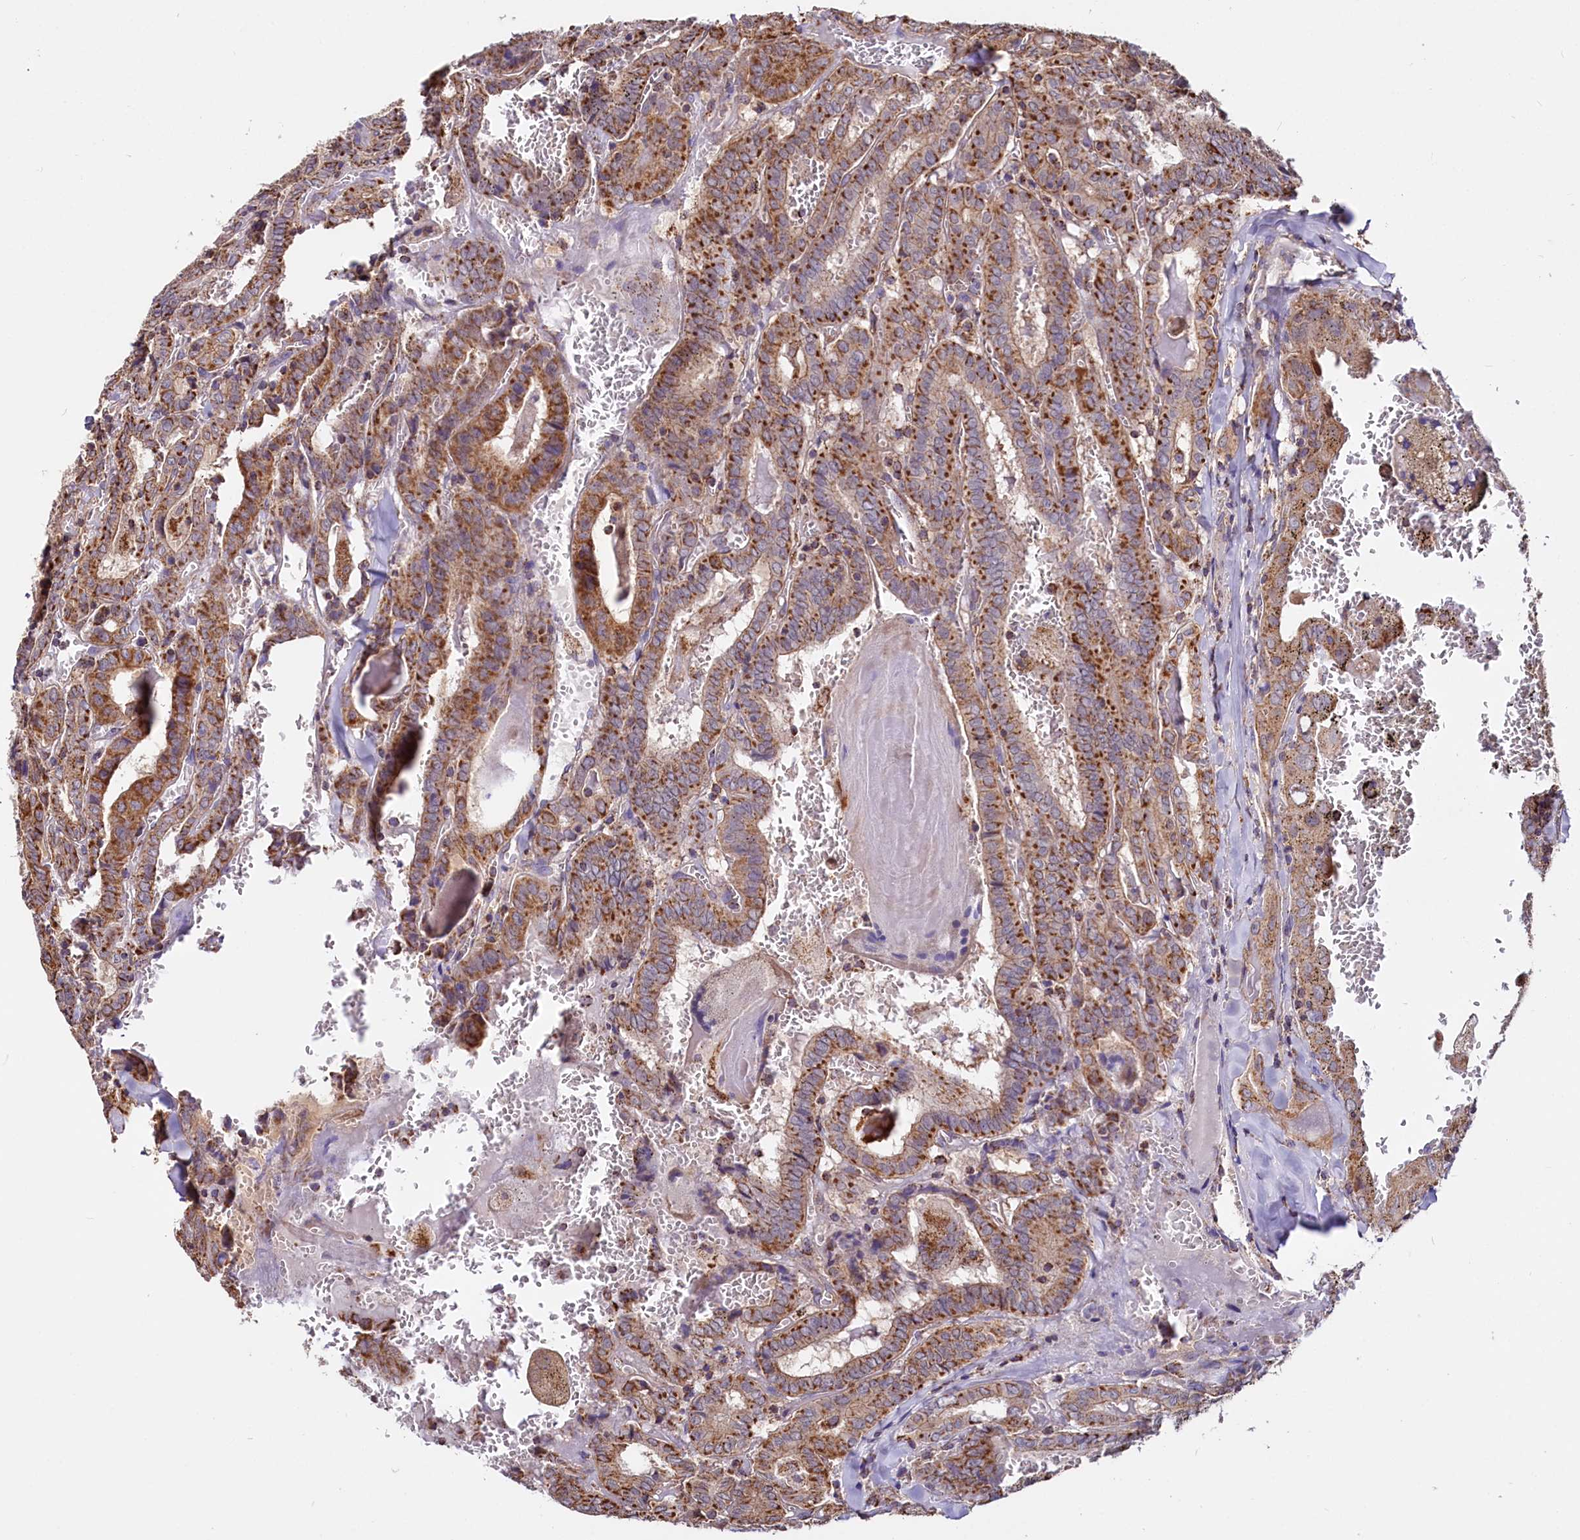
{"staining": {"intensity": "strong", "quantity": ">75%", "location": "cytoplasmic/membranous"}, "tissue": "thyroid cancer", "cell_type": "Tumor cells", "image_type": "cancer", "snomed": [{"axis": "morphology", "description": "Papillary adenocarcinoma, NOS"}, {"axis": "topography", "description": "Thyroid gland"}], "caption": "Human thyroid cancer stained with a brown dye reveals strong cytoplasmic/membranous positive staining in approximately >75% of tumor cells.", "gene": "NUDT15", "patient": {"sex": "female", "age": 72}}